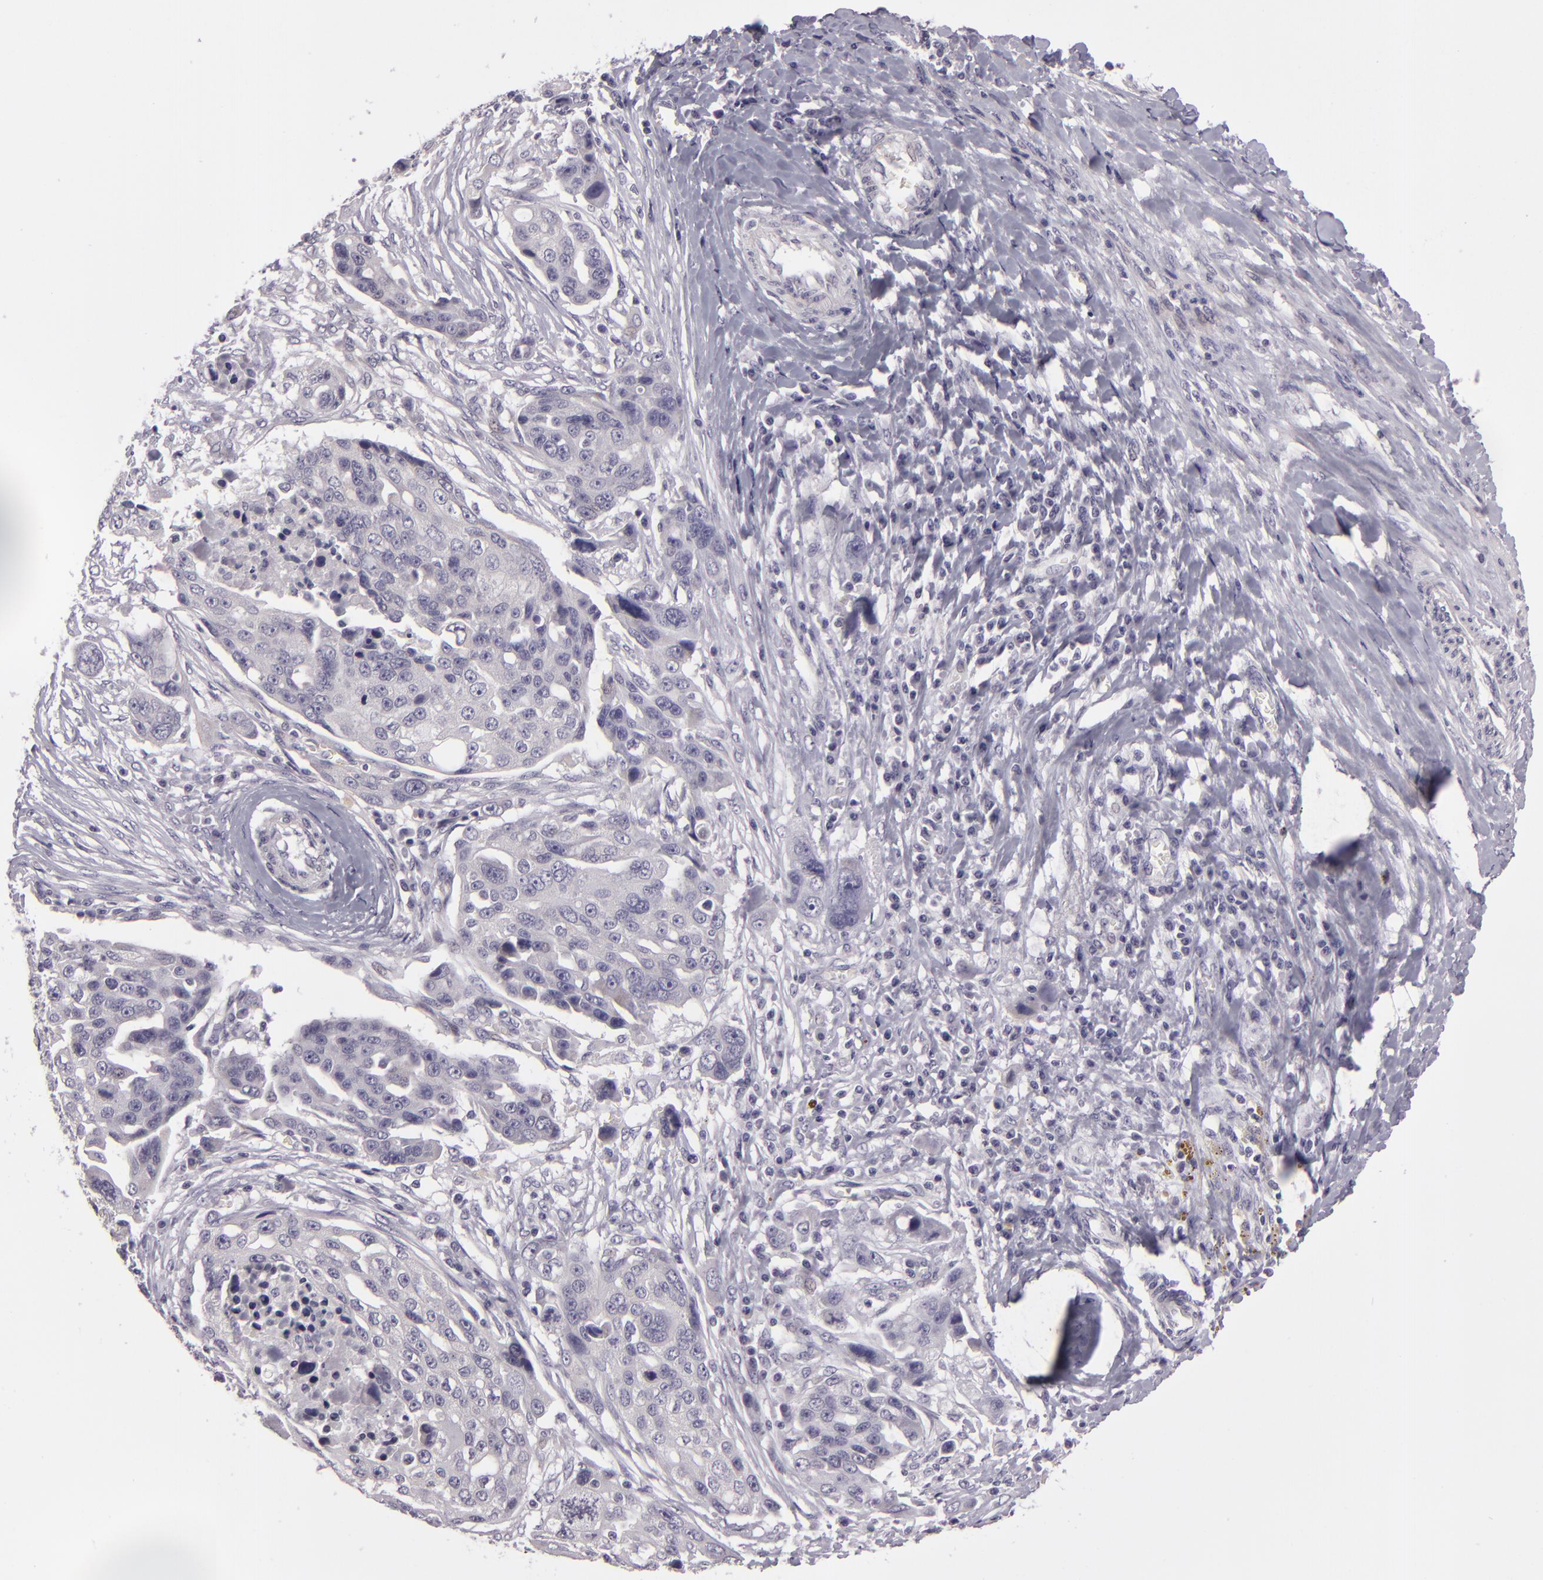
{"staining": {"intensity": "negative", "quantity": "none", "location": "none"}, "tissue": "ovarian cancer", "cell_type": "Tumor cells", "image_type": "cancer", "snomed": [{"axis": "morphology", "description": "Carcinoma, endometroid"}, {"axis": "topography", "description": "Ovary"}], "caption": "Immunohistochemical staining of ovarian cancer exhibits no significant positivity in tumor cells.", "gene": "EGFL6", "patient": {"sex": "female", "age": 75}}